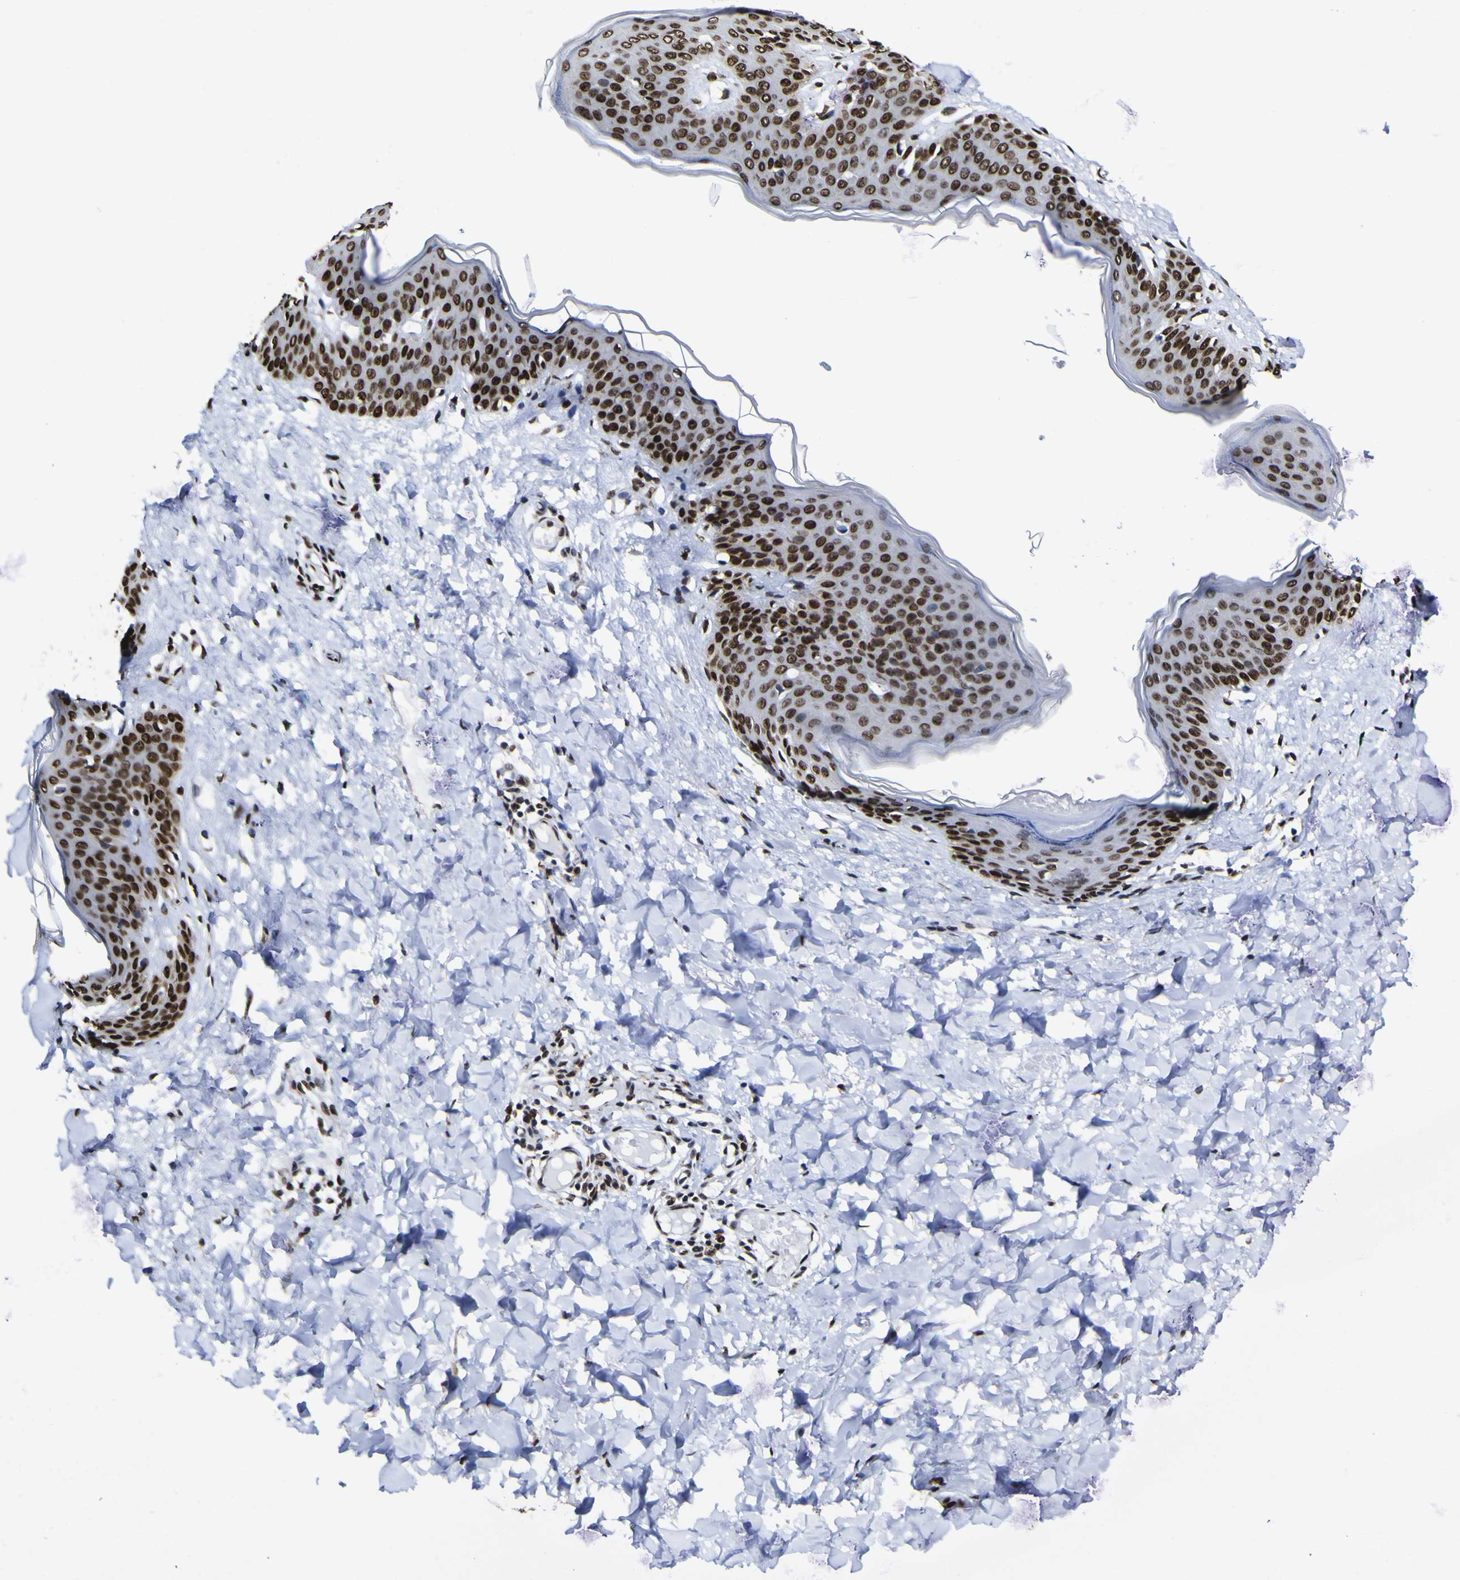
{"staining": {"intensity": "strong", "quantity": ">75%", "location": "nuclear"}, "tissue": "skin", "cell_type": "Fibroblasts", "image_type": "normal", "snomed": [{"axis": "morphology", "description": "Normal tissue, NOS"}, {"axis": "topography", "description": "Skin"}], "caption": "This is an image of IHC staining of normal skin, which shows strong positivity in the nuclear of fibroblasts.", "gene": "PIAS1", "patient": {"sex": "female", "age": 17}}